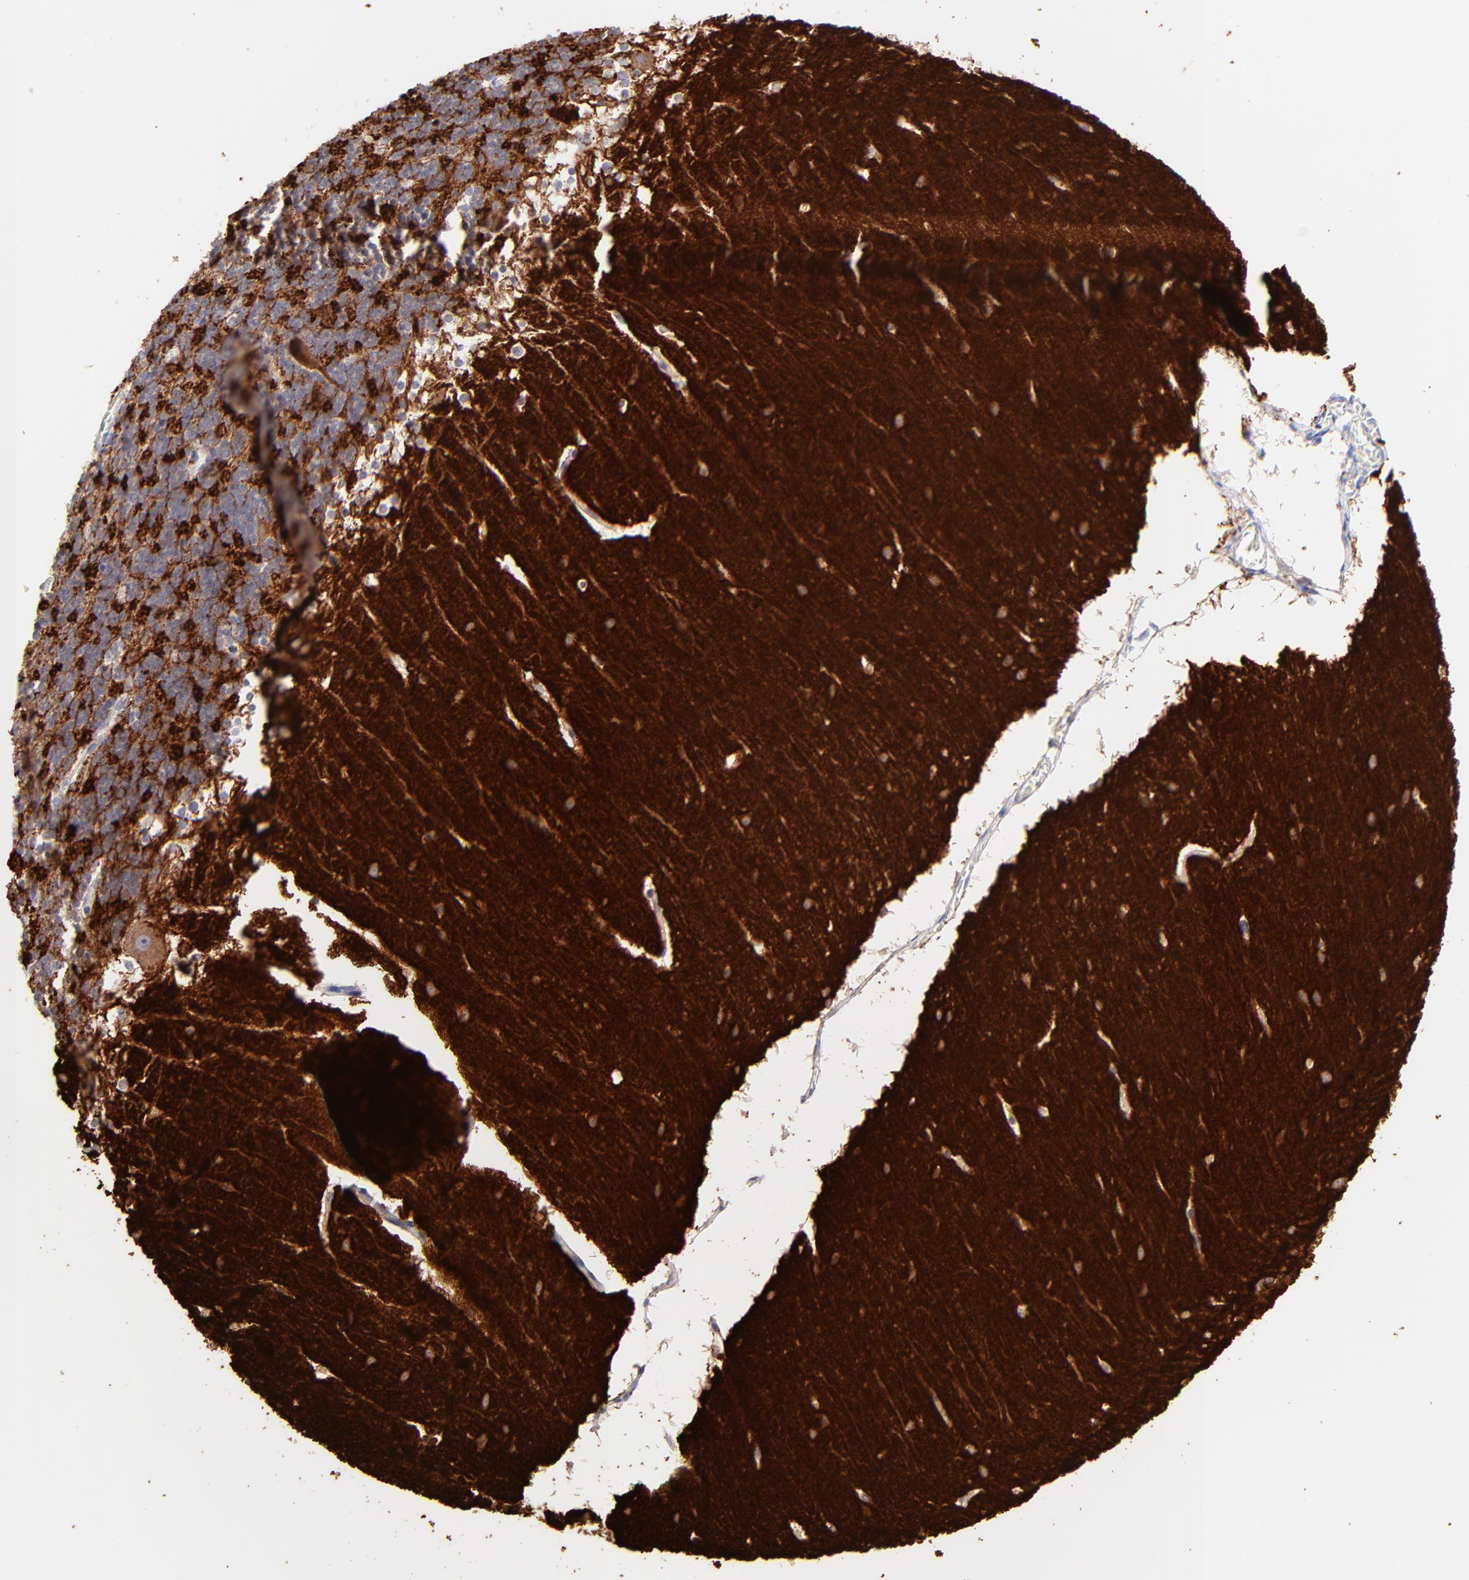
{"staining": {"intensity": "negative", "quantity": "none", "location": "none"}, "tissue": "cerebellum", "cell_type": "Cells in granular layer", "image_type": "normal", "snomed": [{"axis": "morphology", "description": "Normal tissue, NOS"}, {"axis": "topography", "description": "Cerebellum"}], "caption": "A high-resolution histopathology image shows IHC staining of unremarkable cerebellum, which shows no significant expression in cells in granular layer. (Brightfield microscopy of DAB IHC at high magnification).", "gene": "RAB3A", "patient": {"sex": "female", "age": 19}}